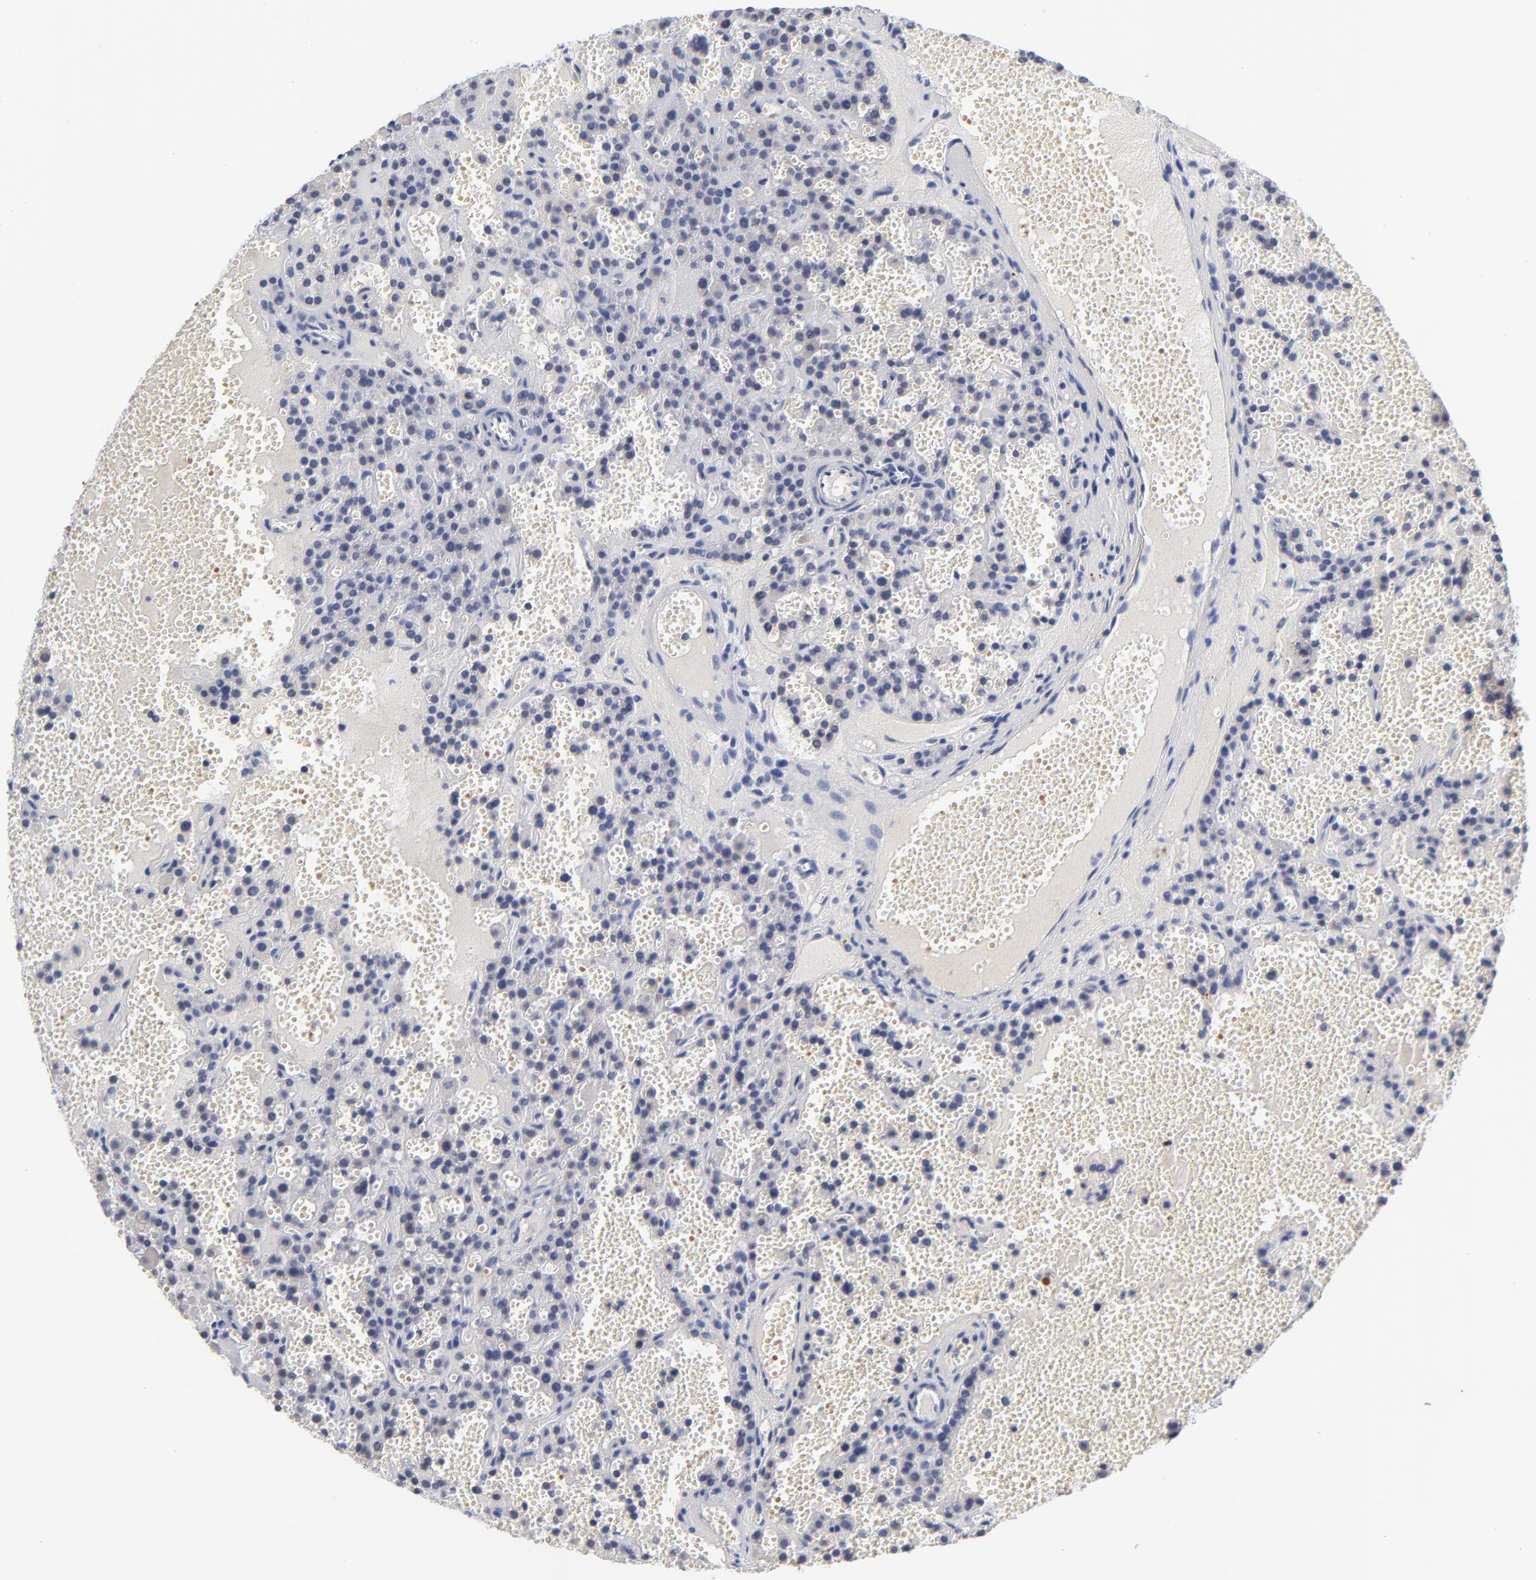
{"staining": {"intensity": "negative", "quantity": "none", "location": "none"}, "tissue": "parathyroid gland", "cell_type": "Glandular cells", "image_type": "normal", "snomed": [{"axis": "morphology", "description": "Normal tissue, NOS"}, {"axis": "topography", "description": "Parathyroid gland"}], "caption": "An immunohistochemistry (IHC) photomicrograph of benign parathyroid gland is shown. There is no staining in glandular cells of parathyroid gland.", "gene": "FBXO10", "patient": {"sex": "male", "age": 25}}